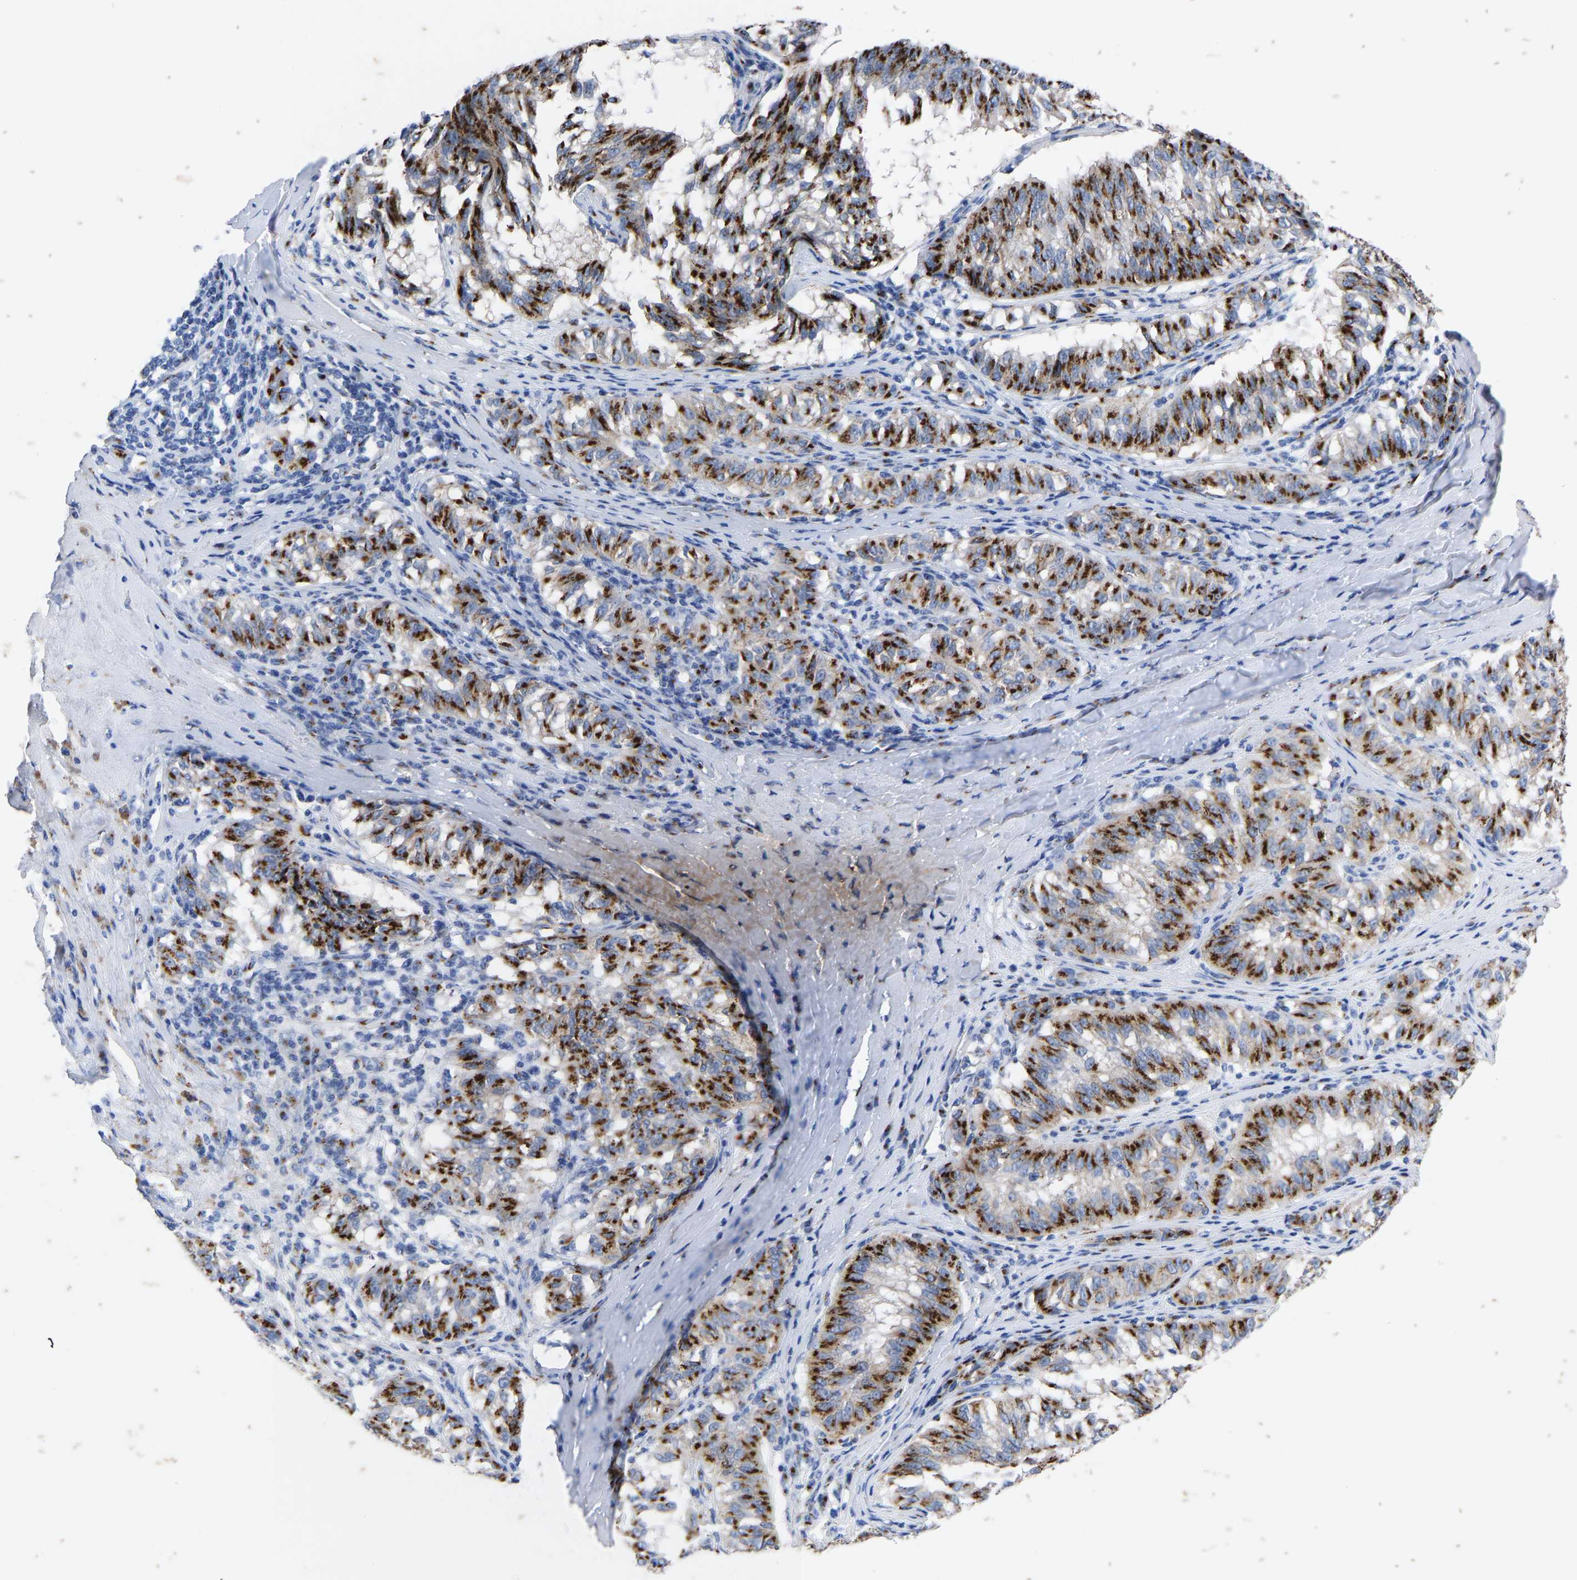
{"staining": {"intensity": "strong", "quantity": ">75%", "location": "cytoplasmic/membranous"}, "tissue": "melanoma", "cell_type": "Tumor cells", "image_type": "cancer", "snomed": [{"axis": "morphology", "description": "Malignant melanoma, NOS"}, {"axis": "topography", "description": "Skin"}], "caption": "This histopathology image displays melanoma stained with IHC to label a protein in brown. The cytoplasmic/membranous of tumor cells show strong positivity for the protein. Nuclei are counter-stained blue.", "gene": "TMEM87A", "patient": {"sex": "female", "age": 72}}